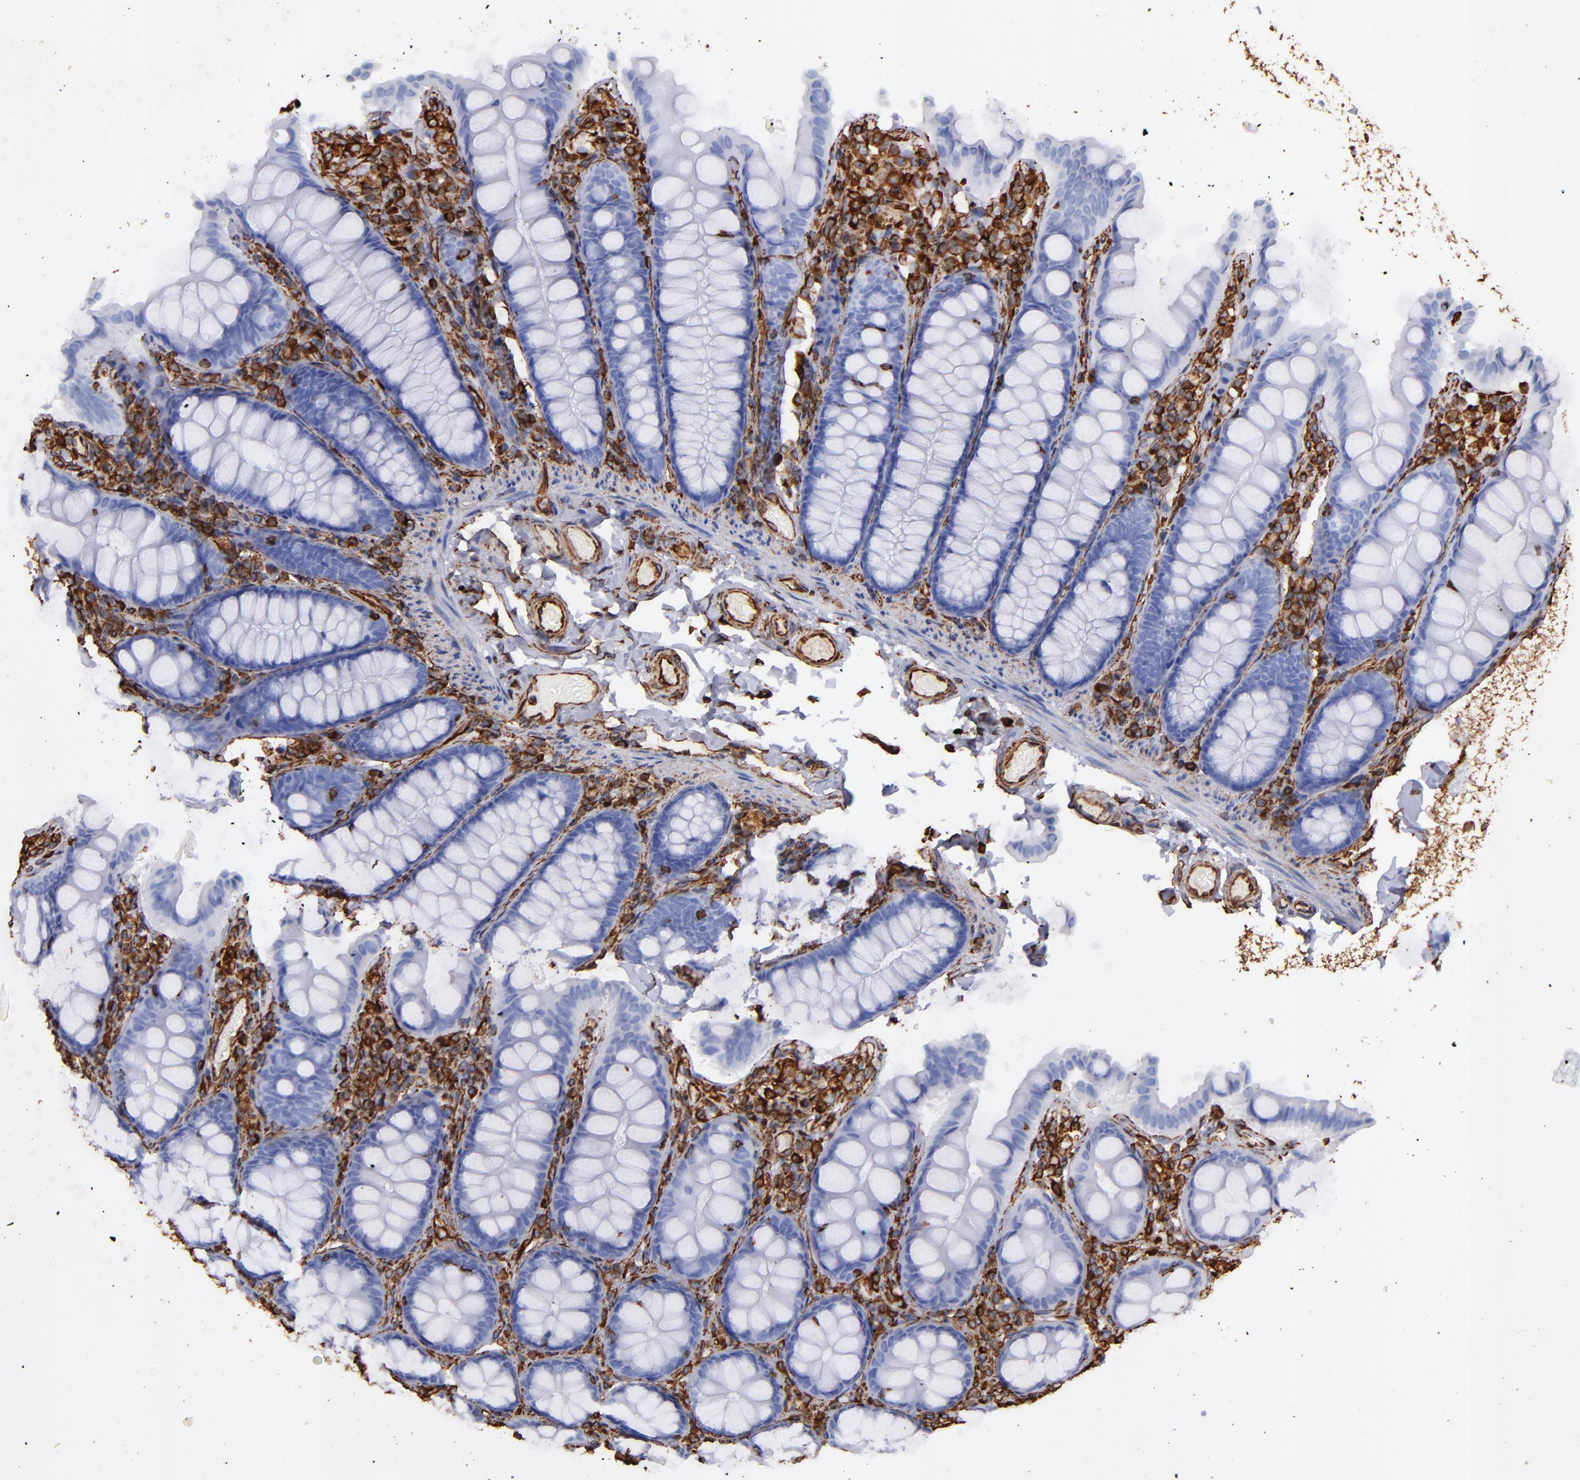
{"staining": {"intensity": "strong", "quantity": ">75%", "location": "cytoplasmic/membranous"}, "tissue": "colon", "cell_type": "Endothelial cells", "image_type": "normal", "snomed": [{"axis": "morphology", "description": "Normal tissue, NOS"}, {"axis": "topography", "description": "Colon"}], "caption": "DAB (3,3'-diaminobenzidine) immunohistochemical staining of normal human colon reveals strong cytoplasmic/membranous protein positivity in about >75% of endothelial cells. (DAB (3,3'-diaminobenzidine) IHC with brightfield microscopy, high magnification).", "gene": "VIM", "patient": {"sex": "female", "age": 61}}